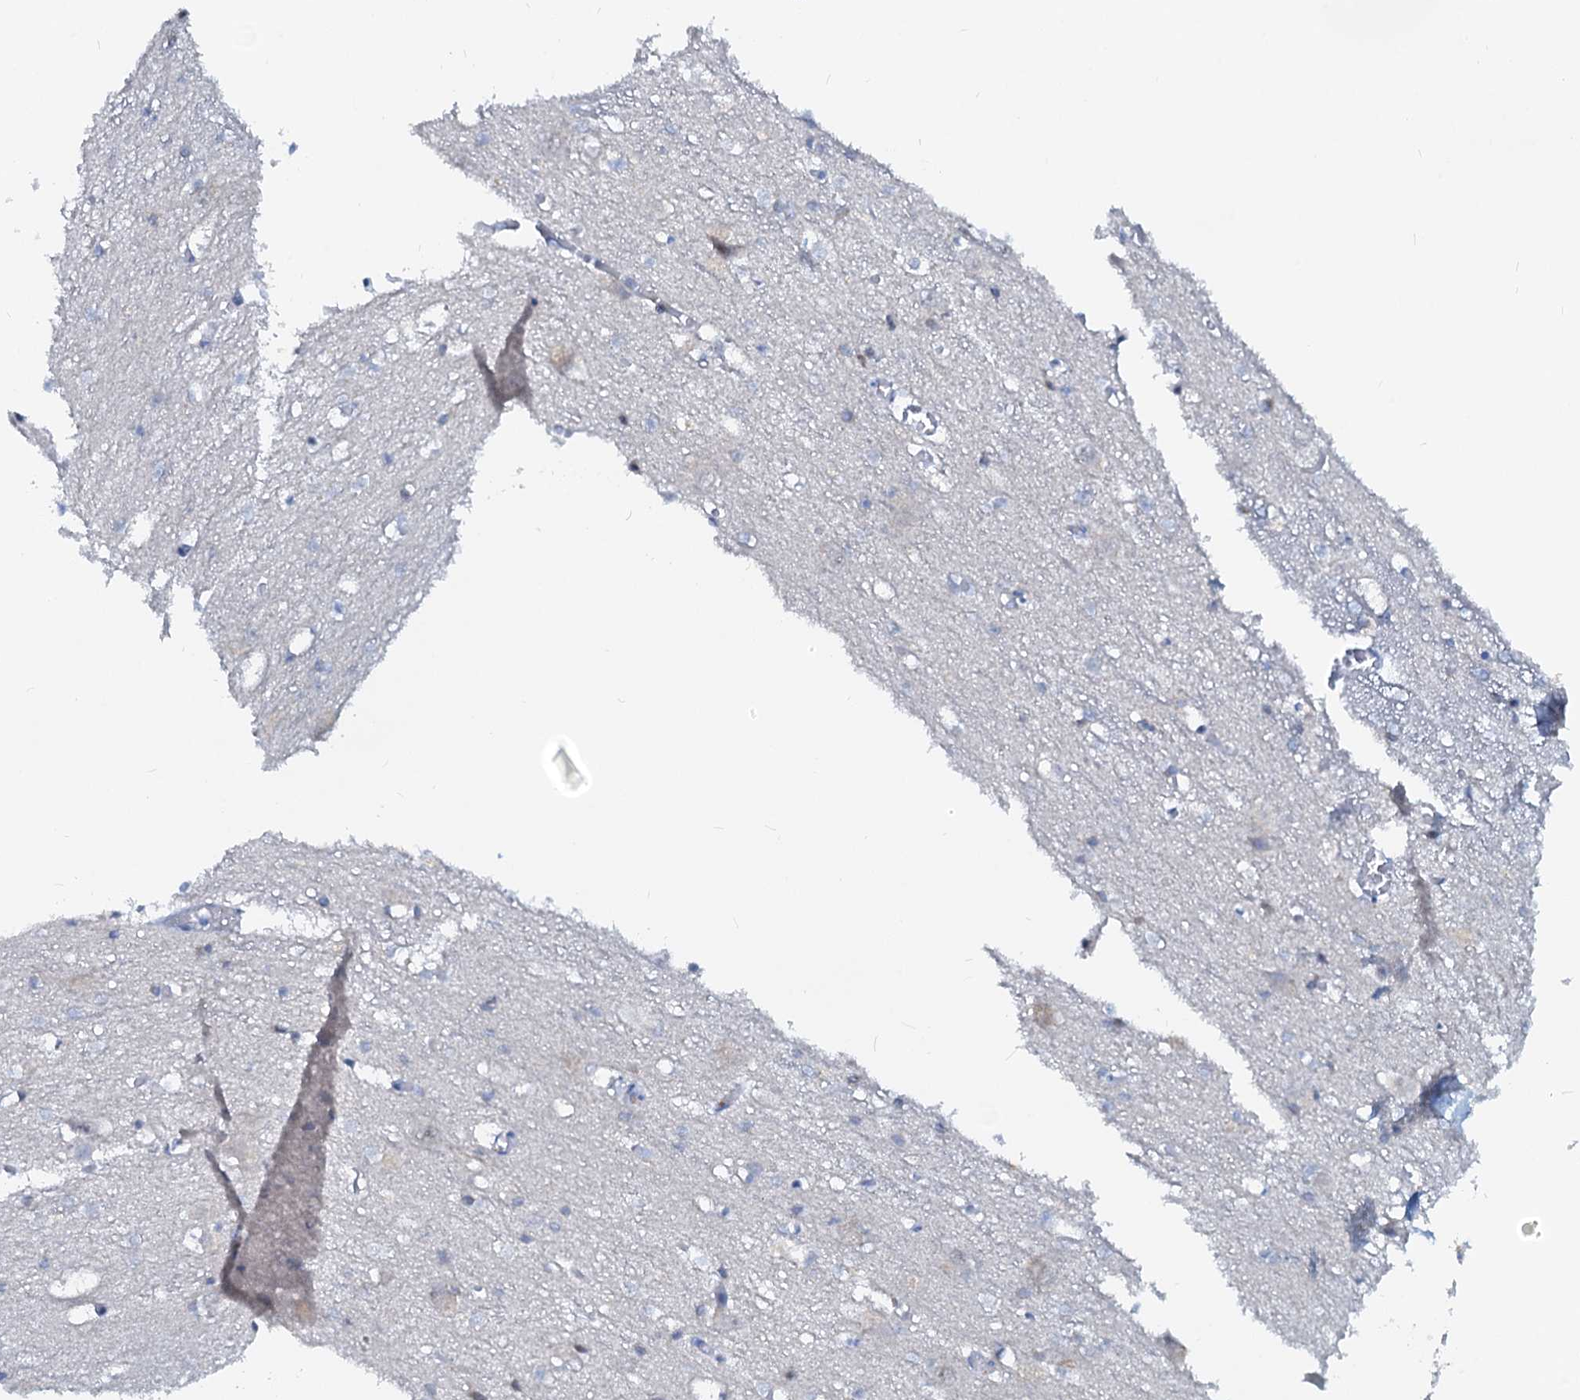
{"staining": {"intensity": "moderate", "quantity": "<25%", "location": "nuclear"}, "tissue": "caudate", "cell_type": "Glial cells", "image_type": "normal", "snomed": [{"axis": "morphology", "description": "Normal tissue, NOS"}, {"axis": "topography", "description": "Lateral ventricle wall"}], "caption": "Immunohistochemical staining of benign caudate reveals <25% levels of moderate nuclear protein staining in approximately <25% of glial cells.", "gene": "PTGES3", "patient": {"sex": "male", "age": 37}}